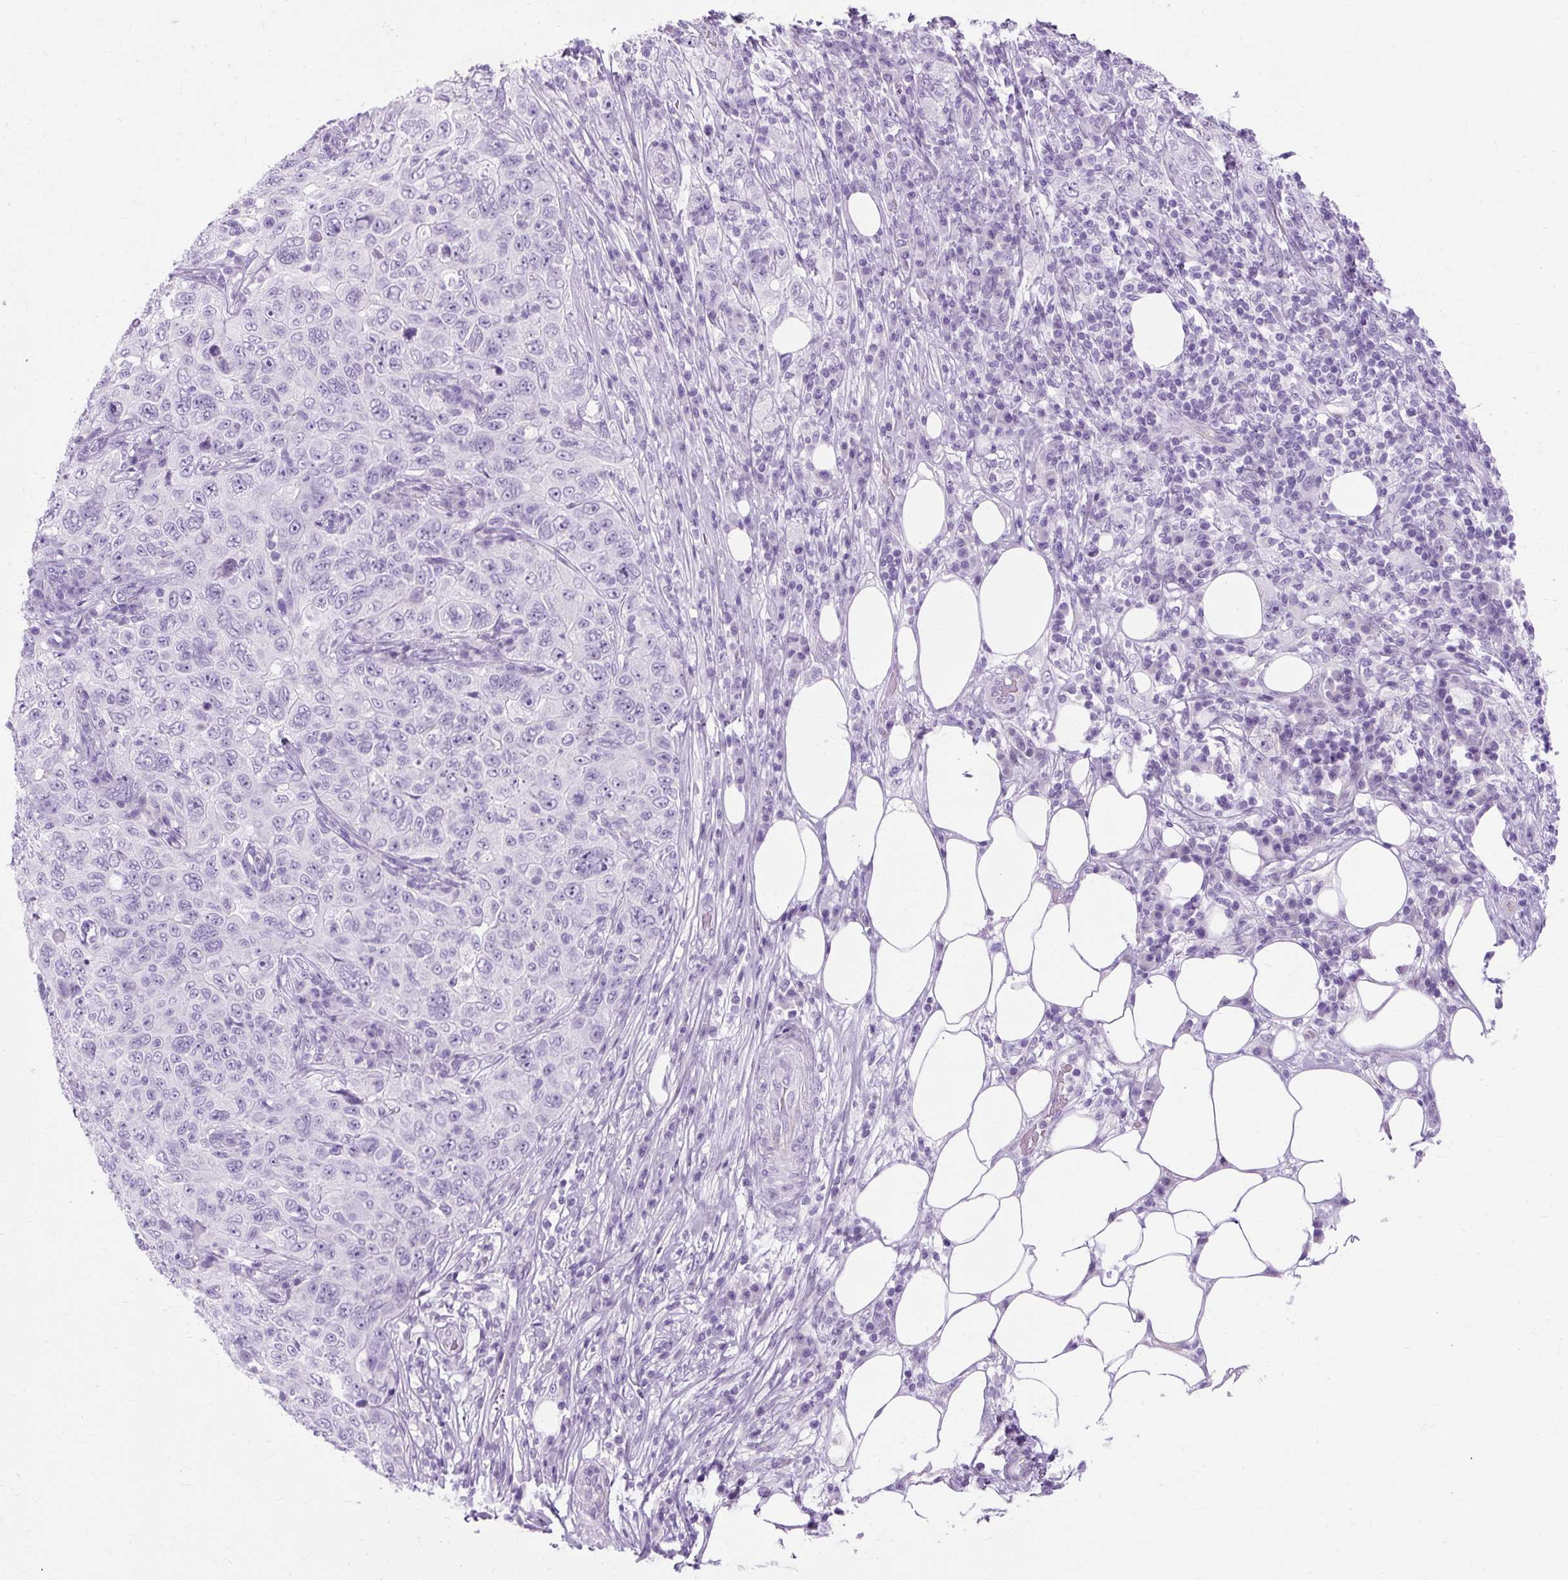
{"staining": {"intensity": "negative", "quantity": "none", "location": "none"}, "tissue": "pancreatic cancer", "cell_type": "Tumor cells", "image_type": "cancer", "snomed": [{"axis": "morphology", "description": "Adenocarcinoma, NOS"}, {"axis": "topography", "description": "Pancreas"}], "caption": "Immunohistochemistry photomicrograph of human adenocarcinoma (pancreatic) stained for a protein (brown), which reveals no expression in tumor cells.", "gene": "TMEM89", "patient": {"sex": "male", "age": 68}}